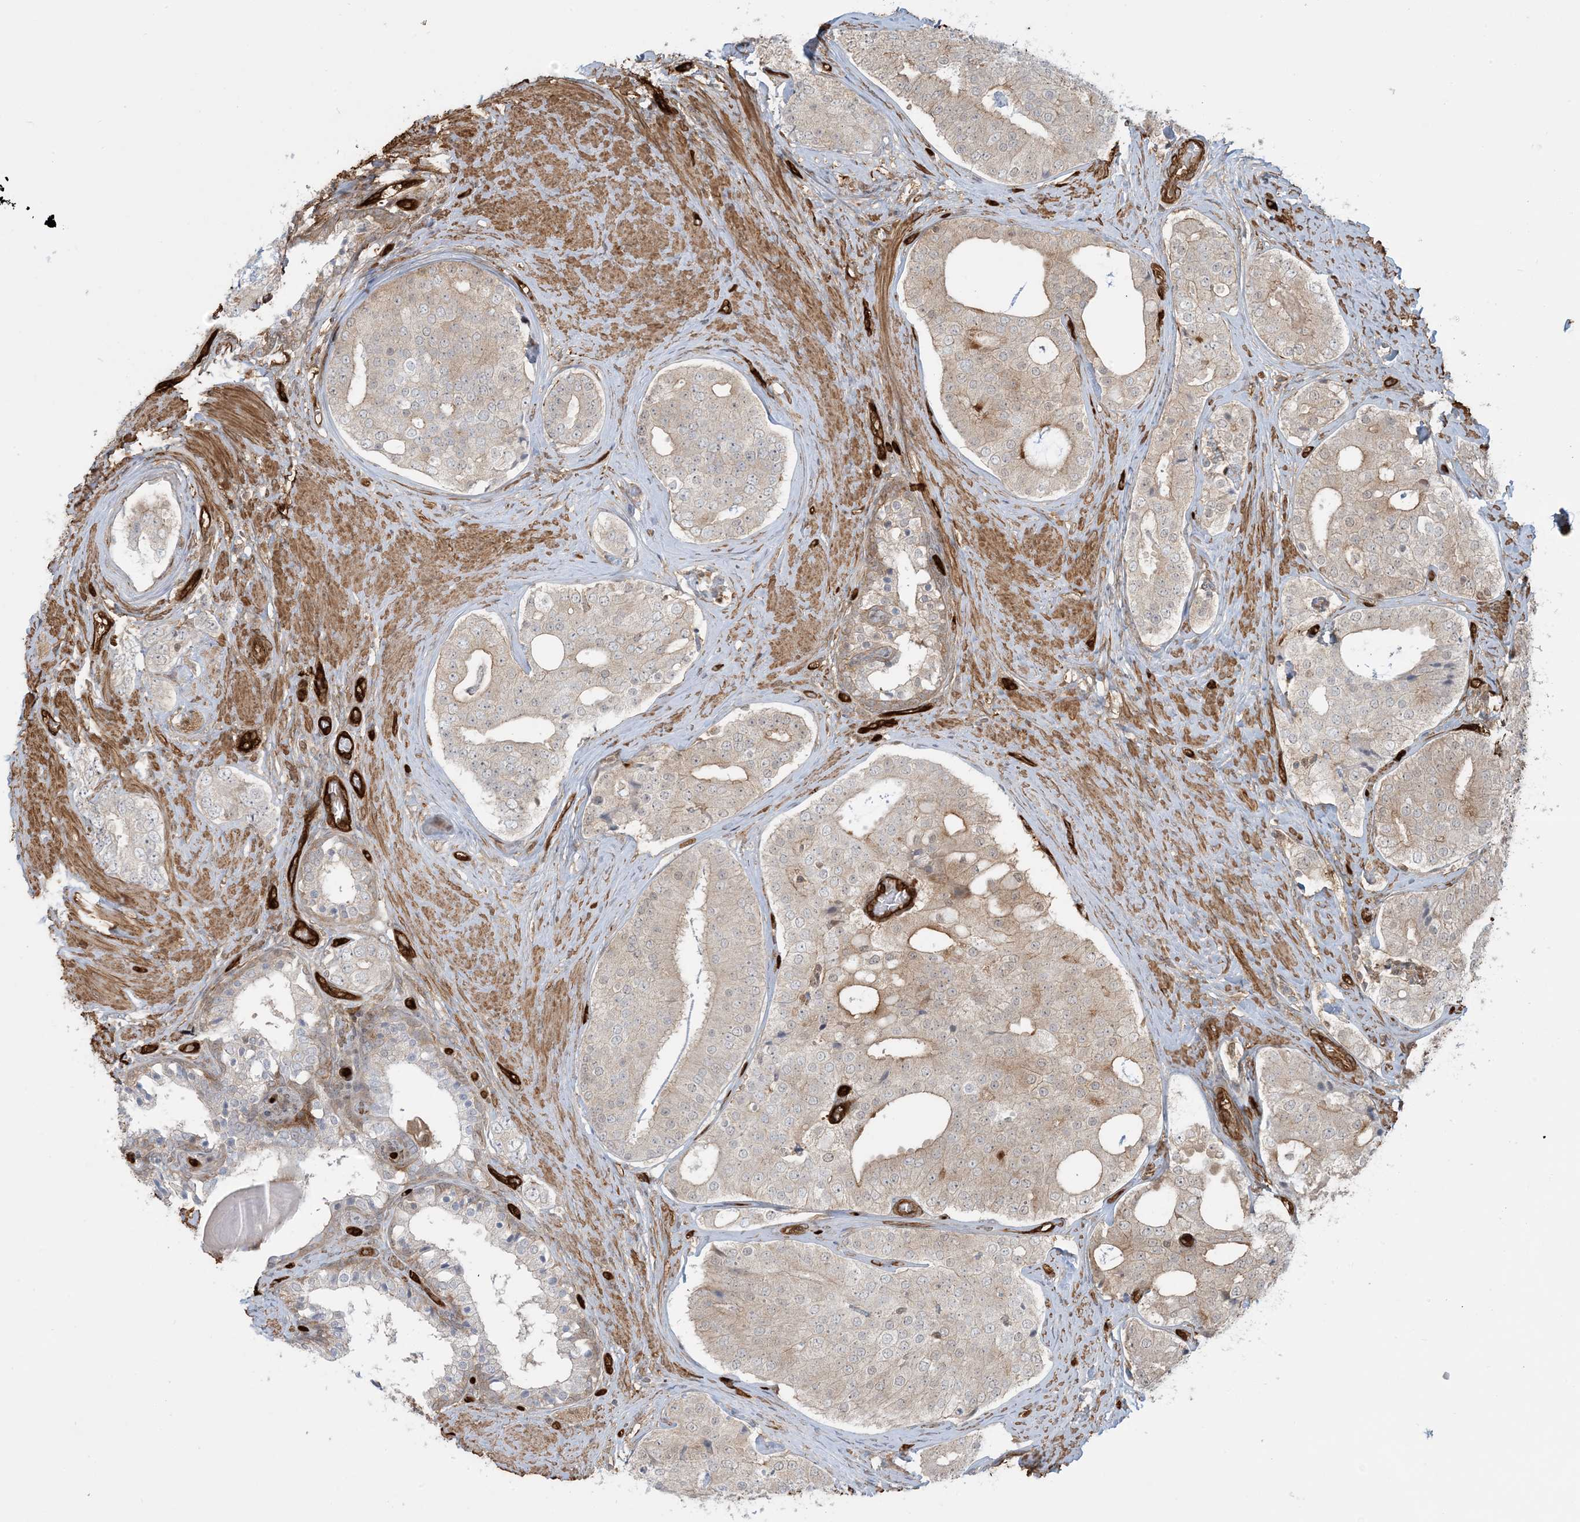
{"staining": {"intensity": "moderate", "quantity": "<25%", "location": "cytoplasmic/membranous"}, "tissue": "prostate cancer", "cell_type": "Tumor cells", "image_type": "cancer", "snomed": [{"axis": "morphology", "description": "Adenocarcinoma, High grade"}, {"axis": "topography", "description": "Prostate"}], "caption": "An image showing moderate cytoplasmic/membranous positivity in about <25% of tumor cells in prostate high-grade adenocarcinoma, as visualized by brown immunohistochemical staining.", "gene": "PPM1F", "patient": {"sex": "male", "age": 56}}